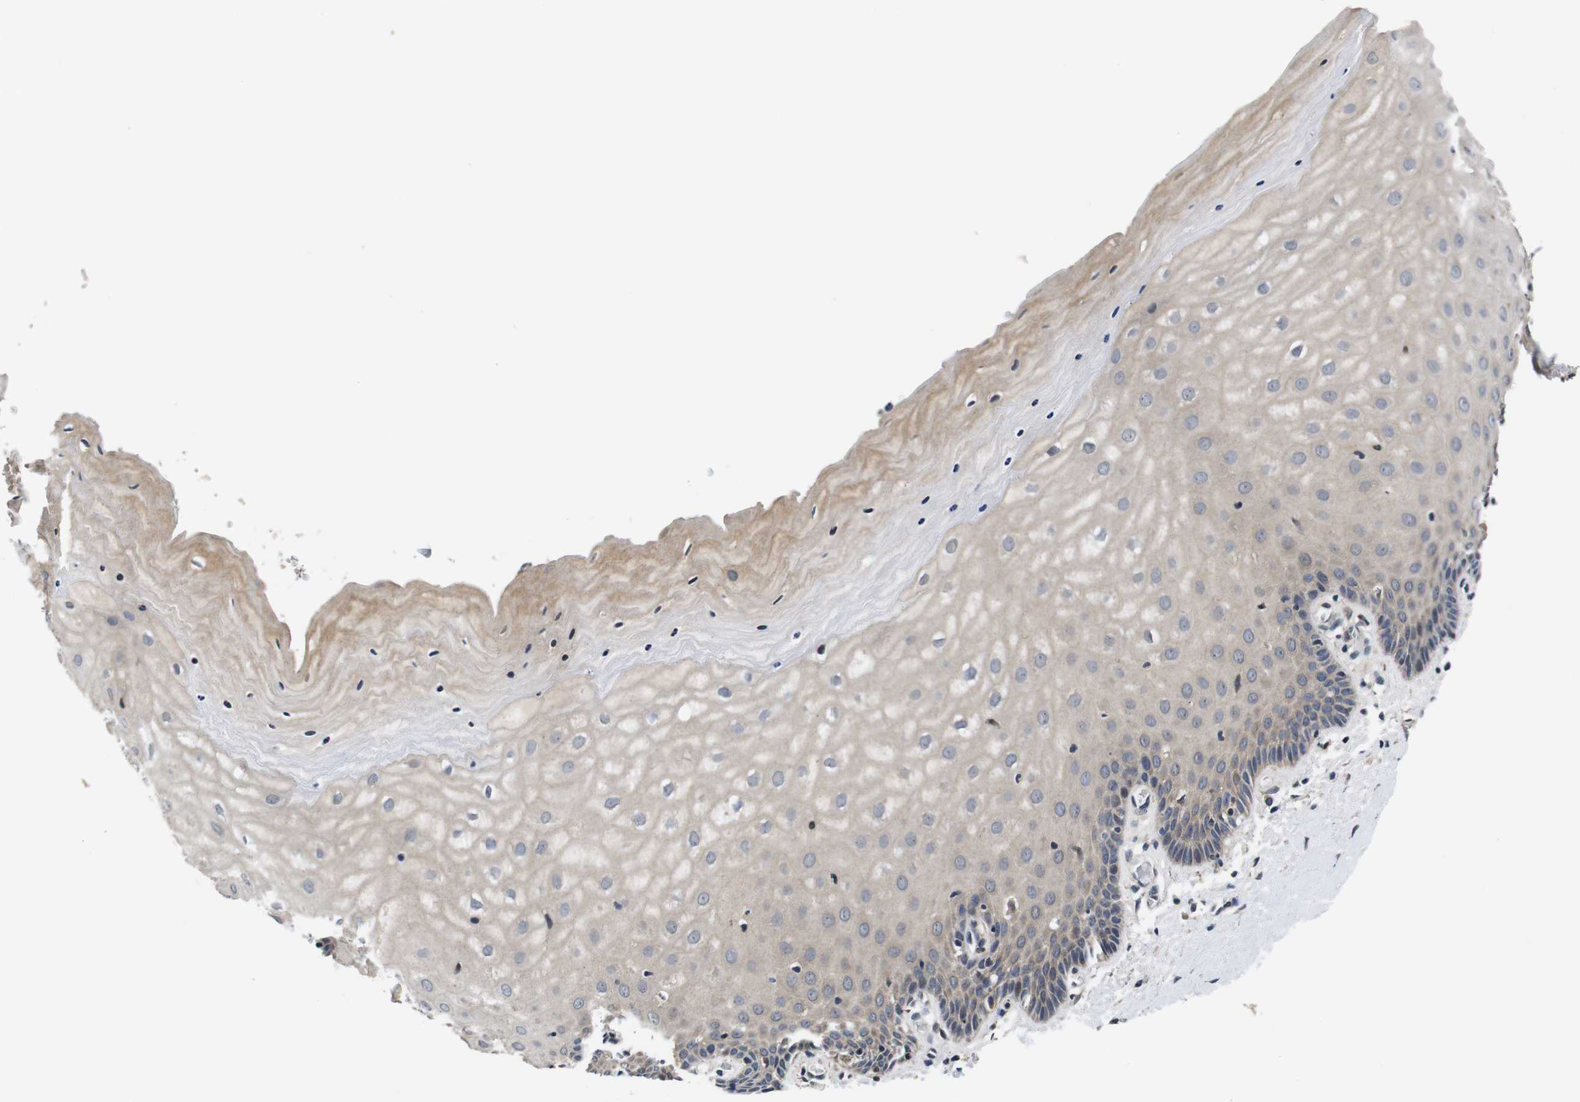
{"staining": {"intensity": "moderate", "quantity": ">75%", "location": "cytoplasmic/membranous"}, "tissue": "cervix", "cell_type": "Glandular cells", "image_type": "normal", "snomed": [{"axis": "morphology", "description": "Normal tissue, NOS"}, {"axis": "topography", "description": "Cervix"}], "caption": "IHC (DAB) staining of benign human cervix displays moderate cytoplasmic/membranous protein staining in about >75% of glandular cells.", "gene": "ZBTB46", "patient": {"sex": "female", "age": 55}}